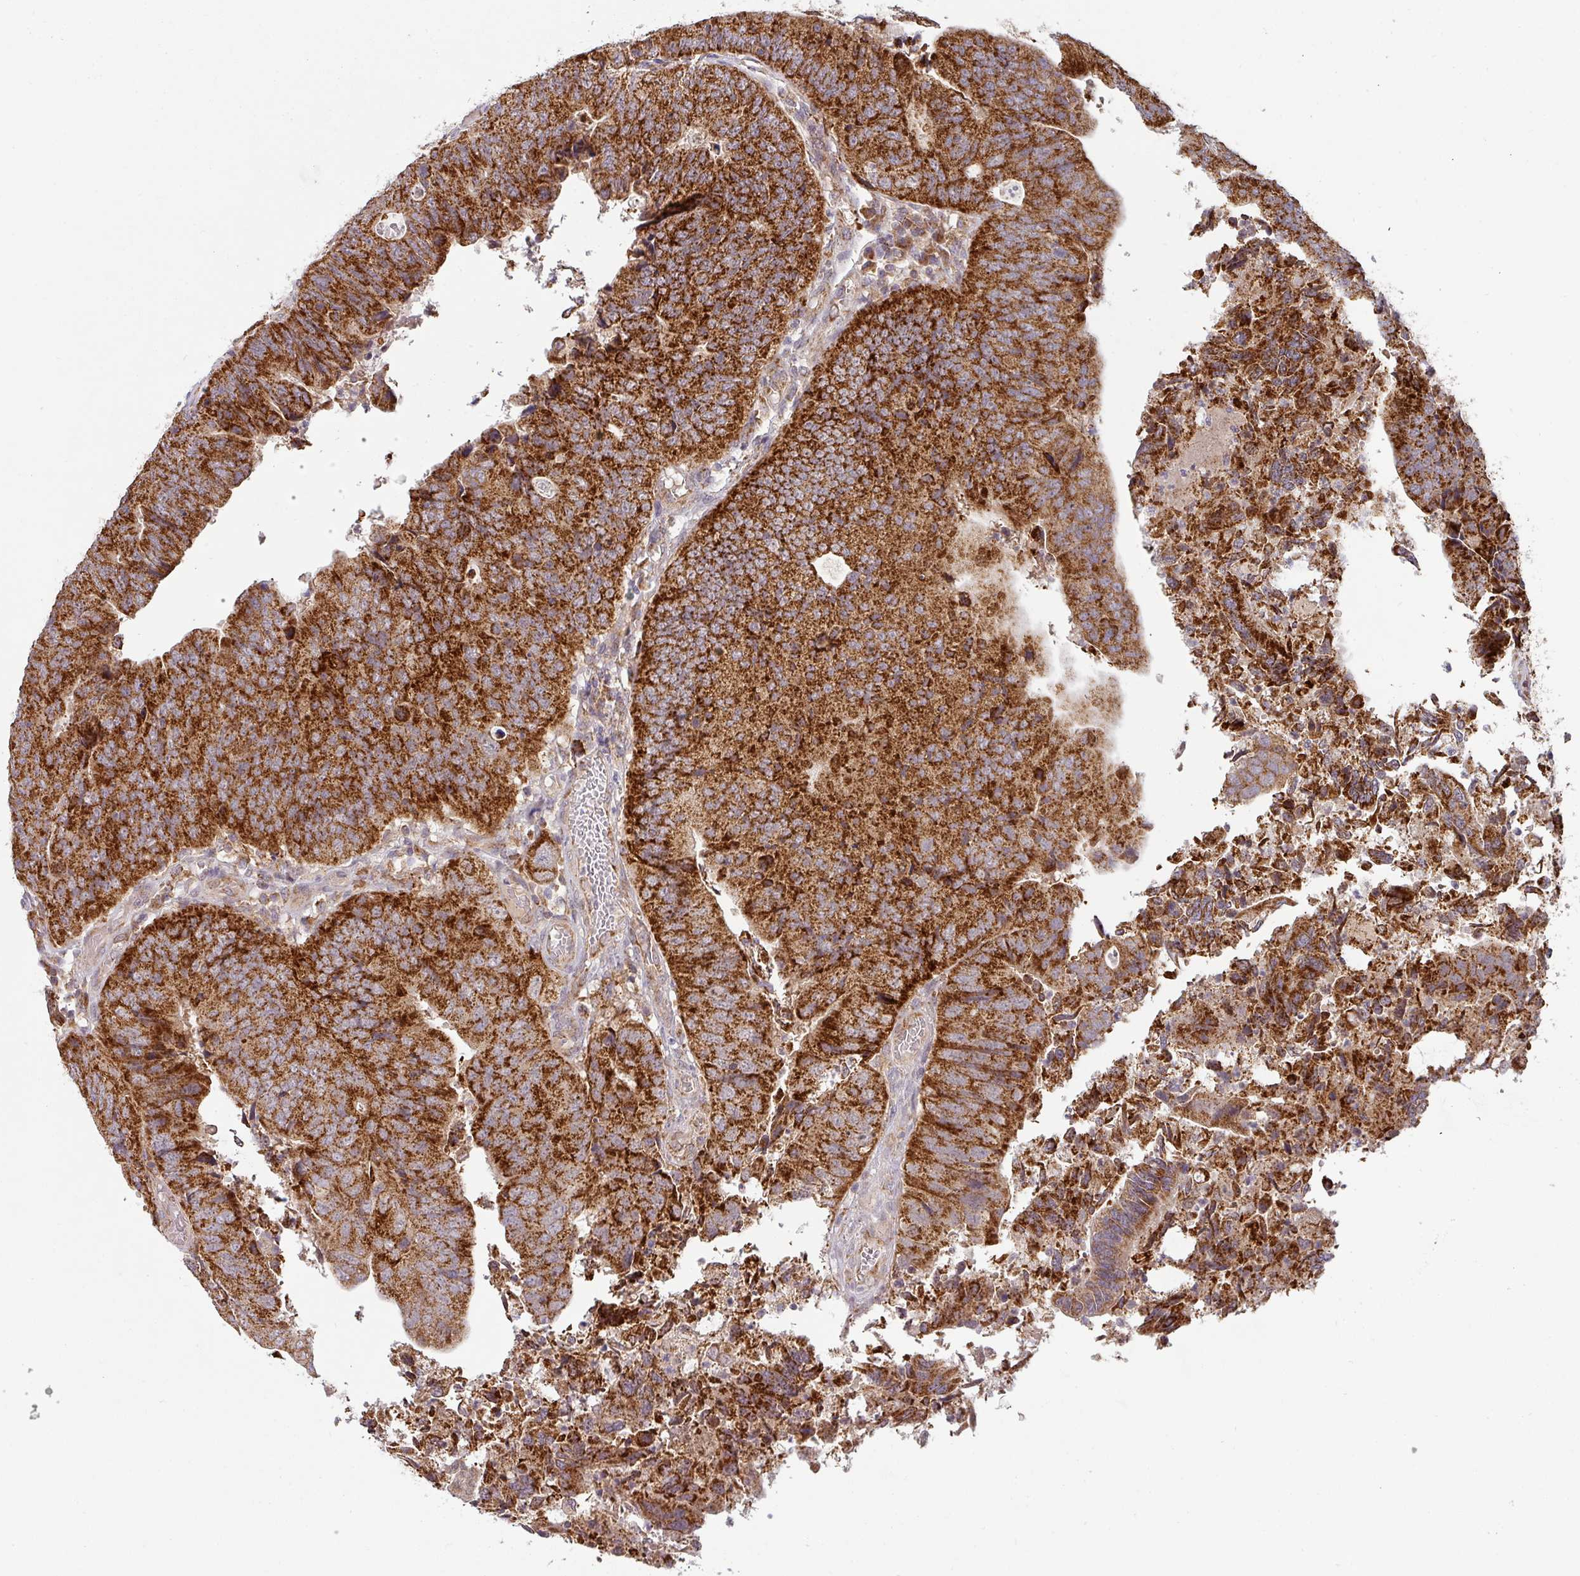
{"staining": {"intensity": "strong", "quantity": ">75%", "location": "cytoplasmic/membranous"}, "tissue": "colorectal cancer", "cell_type": "Tumor cells", "image_type": "cancer", "snomed": [{"axis": "morphology", "description": "Adenocarcinoma, NOS"}, {"axis": "topography", "description": "Colon"}], "caption": "Immunohistochemical staining of human colorectal cancer shows strong cytoplasmic/membranous protein staining in approximately >75% of tumor cells.", "gene": "MRPS16", "patient": {"sex": "female", "age": 67}}